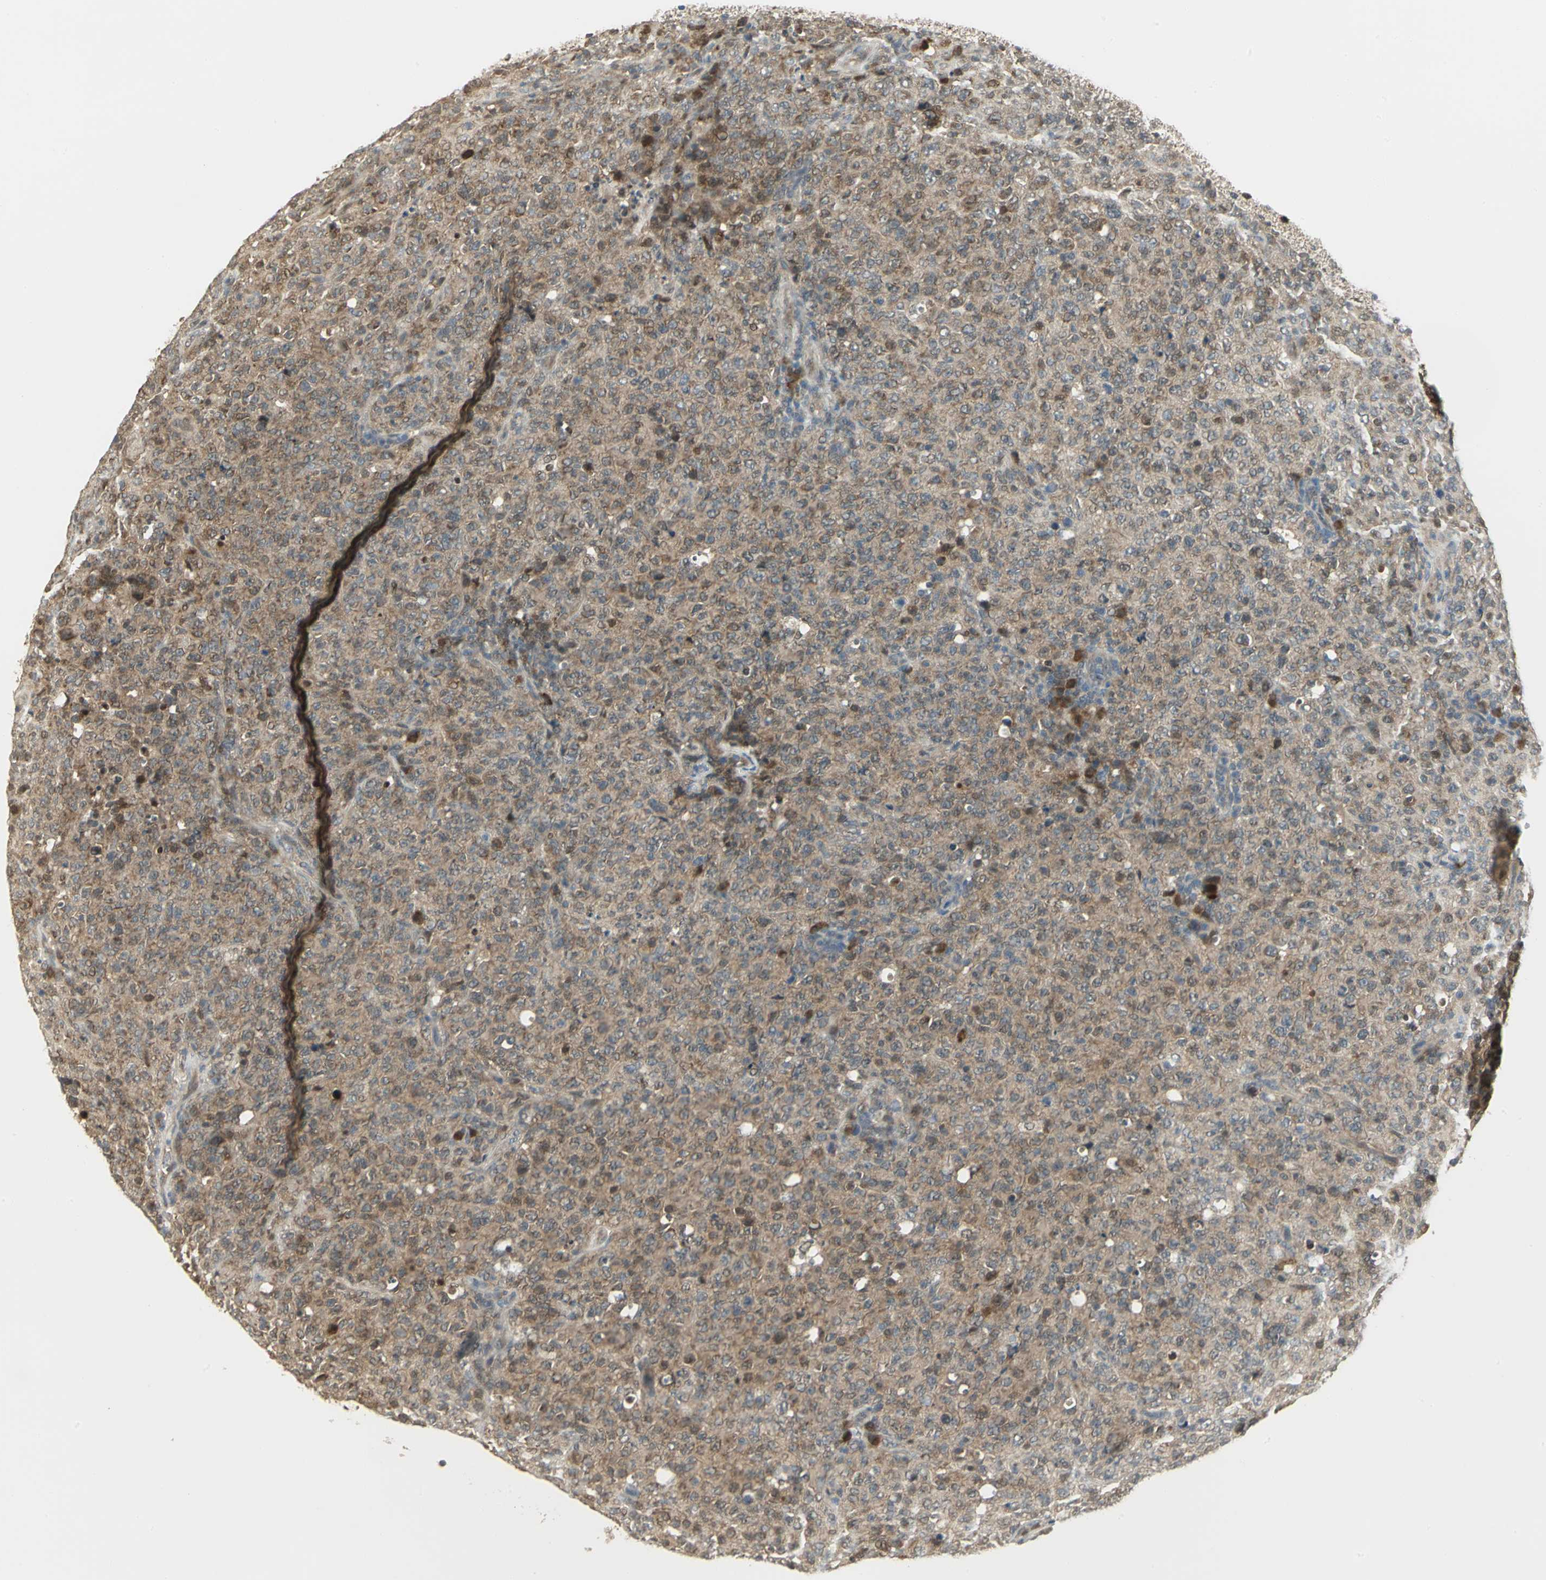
{"staining": {"intensity": "moderate", "quantity": ">75%", "location": "cytoplasmic/membranous"}, "tissue": "lymphoma", "cell_type": "Tumor cells", "image_type": "cancer", "snomed": [{"axis": "morphology", "description": "Malignant lymphoma, non-Hodgkin's type, High grade"}, {"axis": "topography", "description": "Tonsil"}], "caption": "A high-resolution image shows immunohistochemistry (IHC) staining of lymphoma, which exhibits moderate cytoplasmic/membranous staining in approximately >75% of tumor cells.", "gene": "PSMC4", "patient": {"sex": "female", "age": 36}}